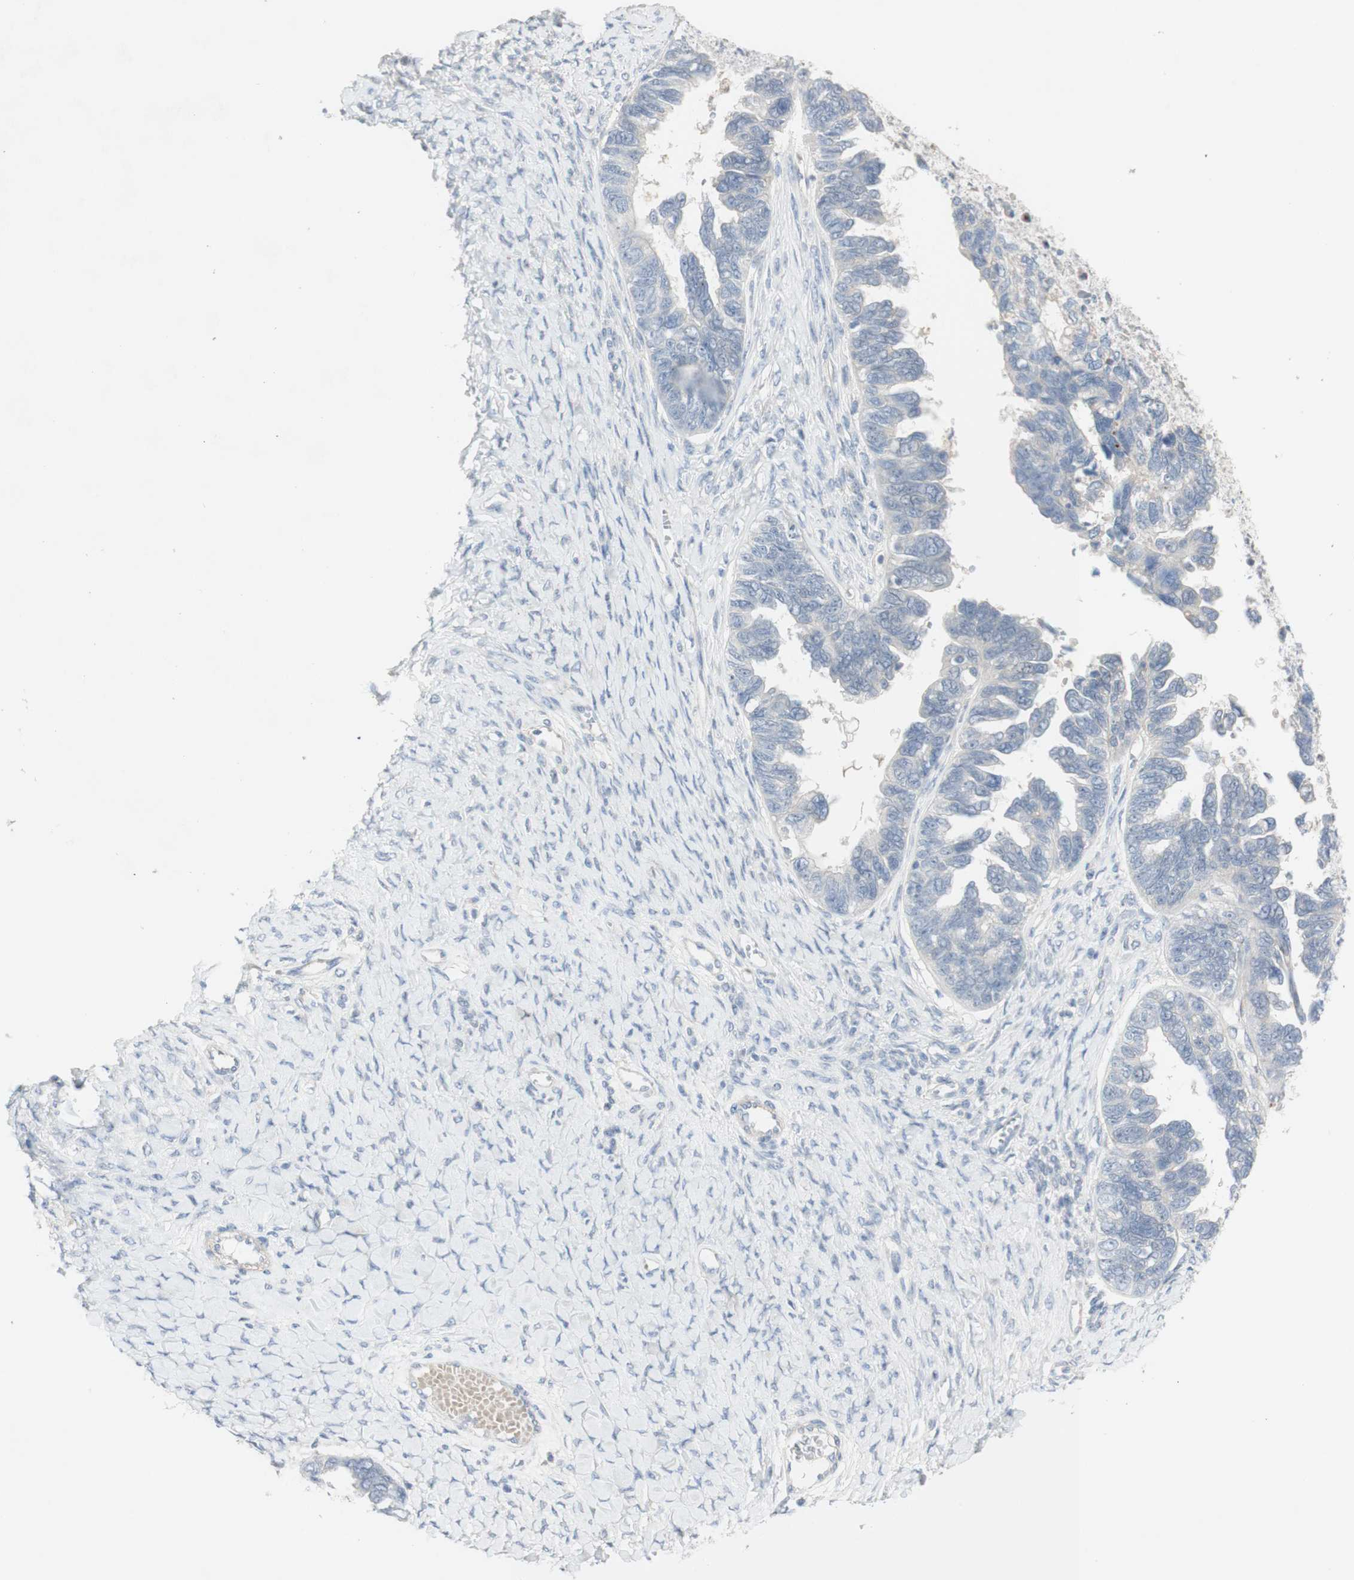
{"staining": {"intensity": "negative", "quantity": "none", "location": "none"}, "tissue": "ovarian cancer", "cell_type": "Tumor cells", "image_type": "cancer", "snomed": [{"axis": "morphology", "description": "Cystadenocarcinoma, serous, NOS"}, {"axis": "topography", "description": "Ovary"}], "caption": "Immunohistochemistry (IHC) photomicrograph of neoplastic tissue: human ovarian cancer stained with DAB reveals no significant protein positivity in tumor cells.", "gene": "MANEA", "patient": {"sex": "female", "age": 79}}